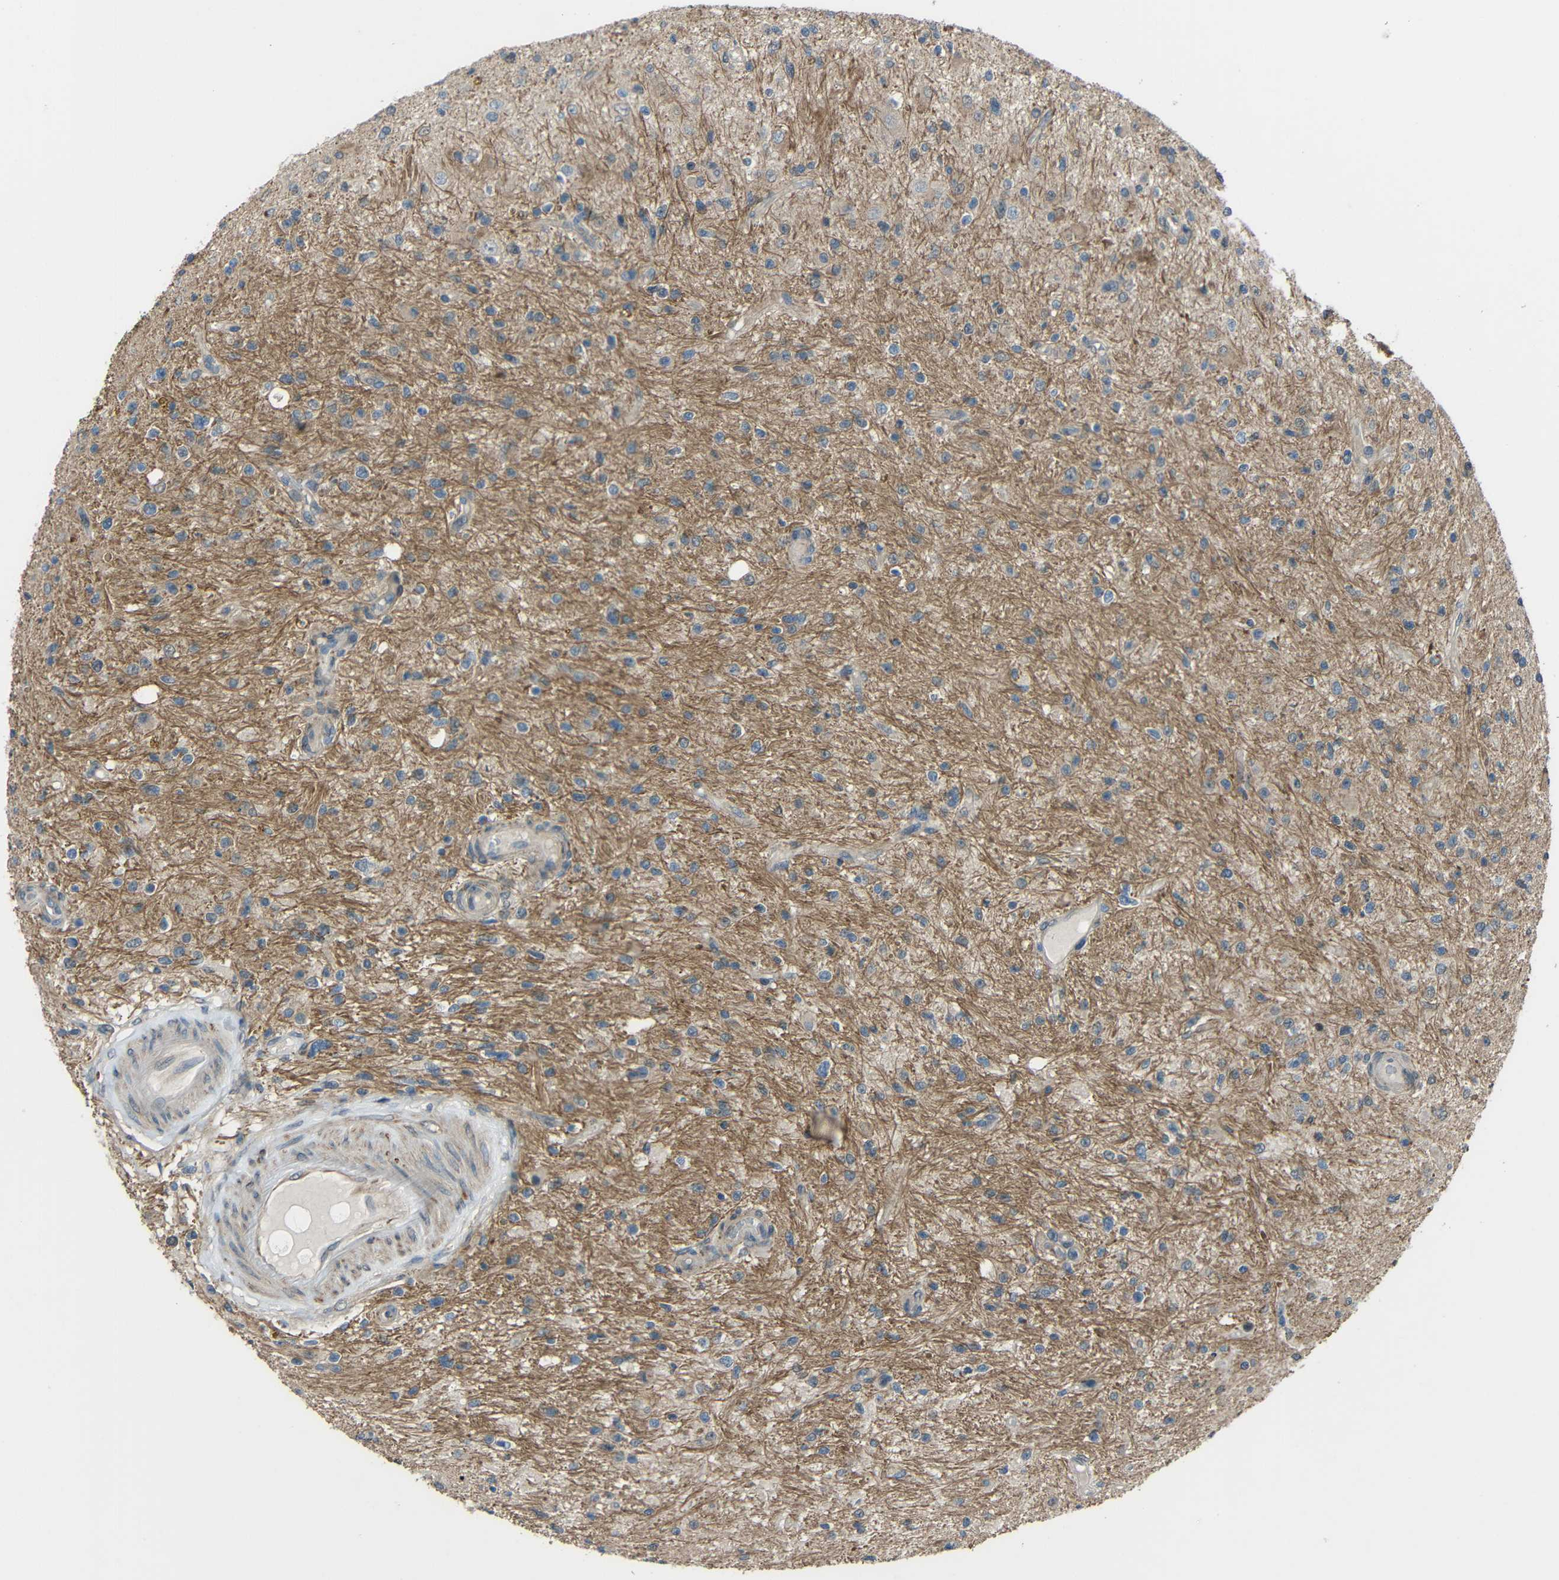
{"staining": {"intensity": "negative", "quantity": "none", "location": "none"}, "tissue": "glioma", "cell_type": "Tumor cells", "image_type": "cancer", "snomed": [{"axis": "morphology", "description": "Glioma, malignant, High grade"}, {"axis": "topography", "description": "Brain"}], "caption": "Glioma stained for a protein using immunohistochemistry displays no staining tumor cells.", "gene": "STBD1", "patient": {"sex": "male", "age": 33}}